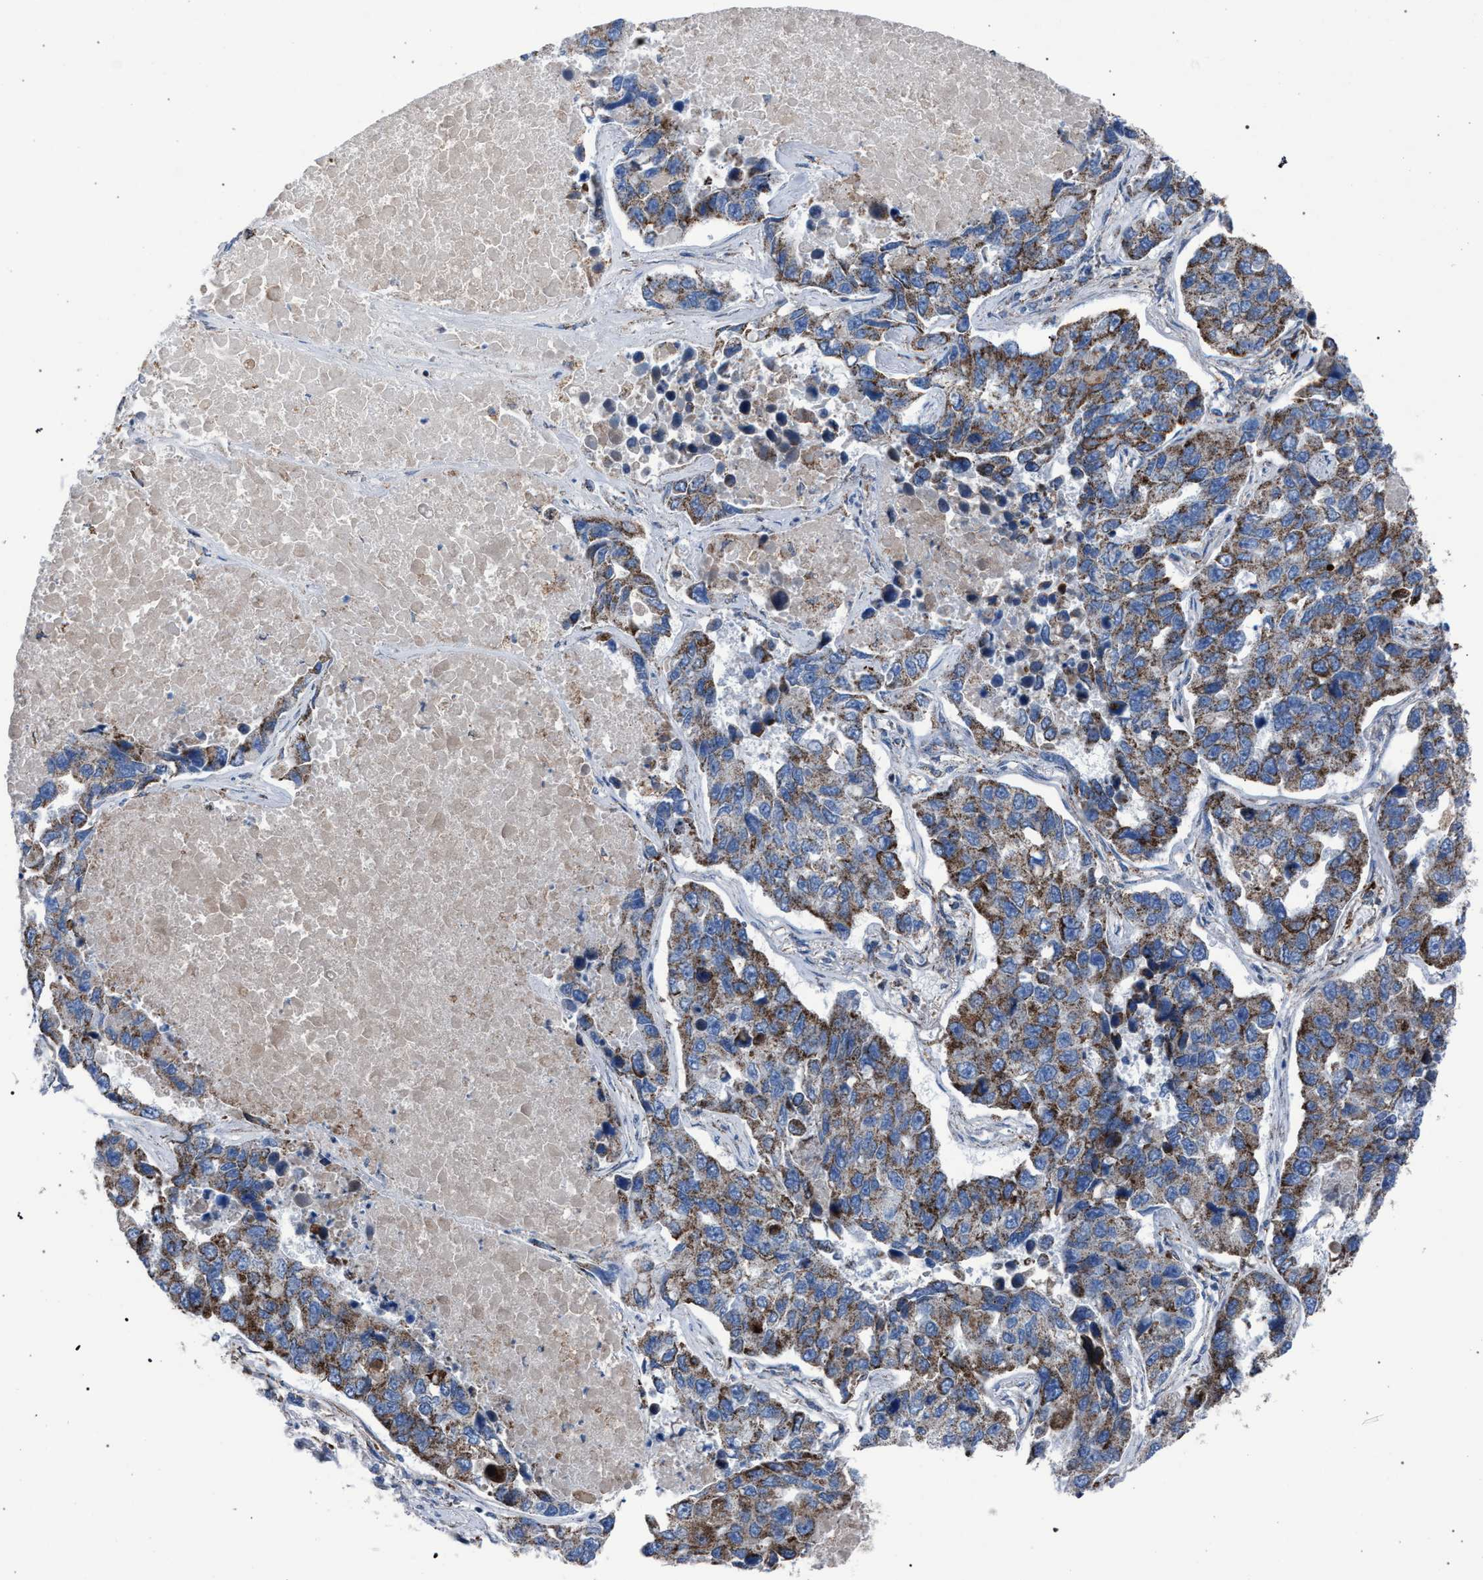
{"staining": {"intensity": "moderate", "quantity": ">75%", "location": "cytoplasmic/membranous"}, "tissue": "lung cancer", "cell_type": "Tumor cells", "image_type": "cancer", "snomed": [{"axis": "morphology", "description": "Adenocarcinoma, NOS"}, {"axis": "topography", "description": "Lung"}], "caption": "Protein expression analysis of human adenocarcinoma (lung) reveals moderate cytoplasmic/membranous expression in about >75% of tumor cells.", "gene": "HSD17B4", "patient": {"sex": "male", "age": 64}}